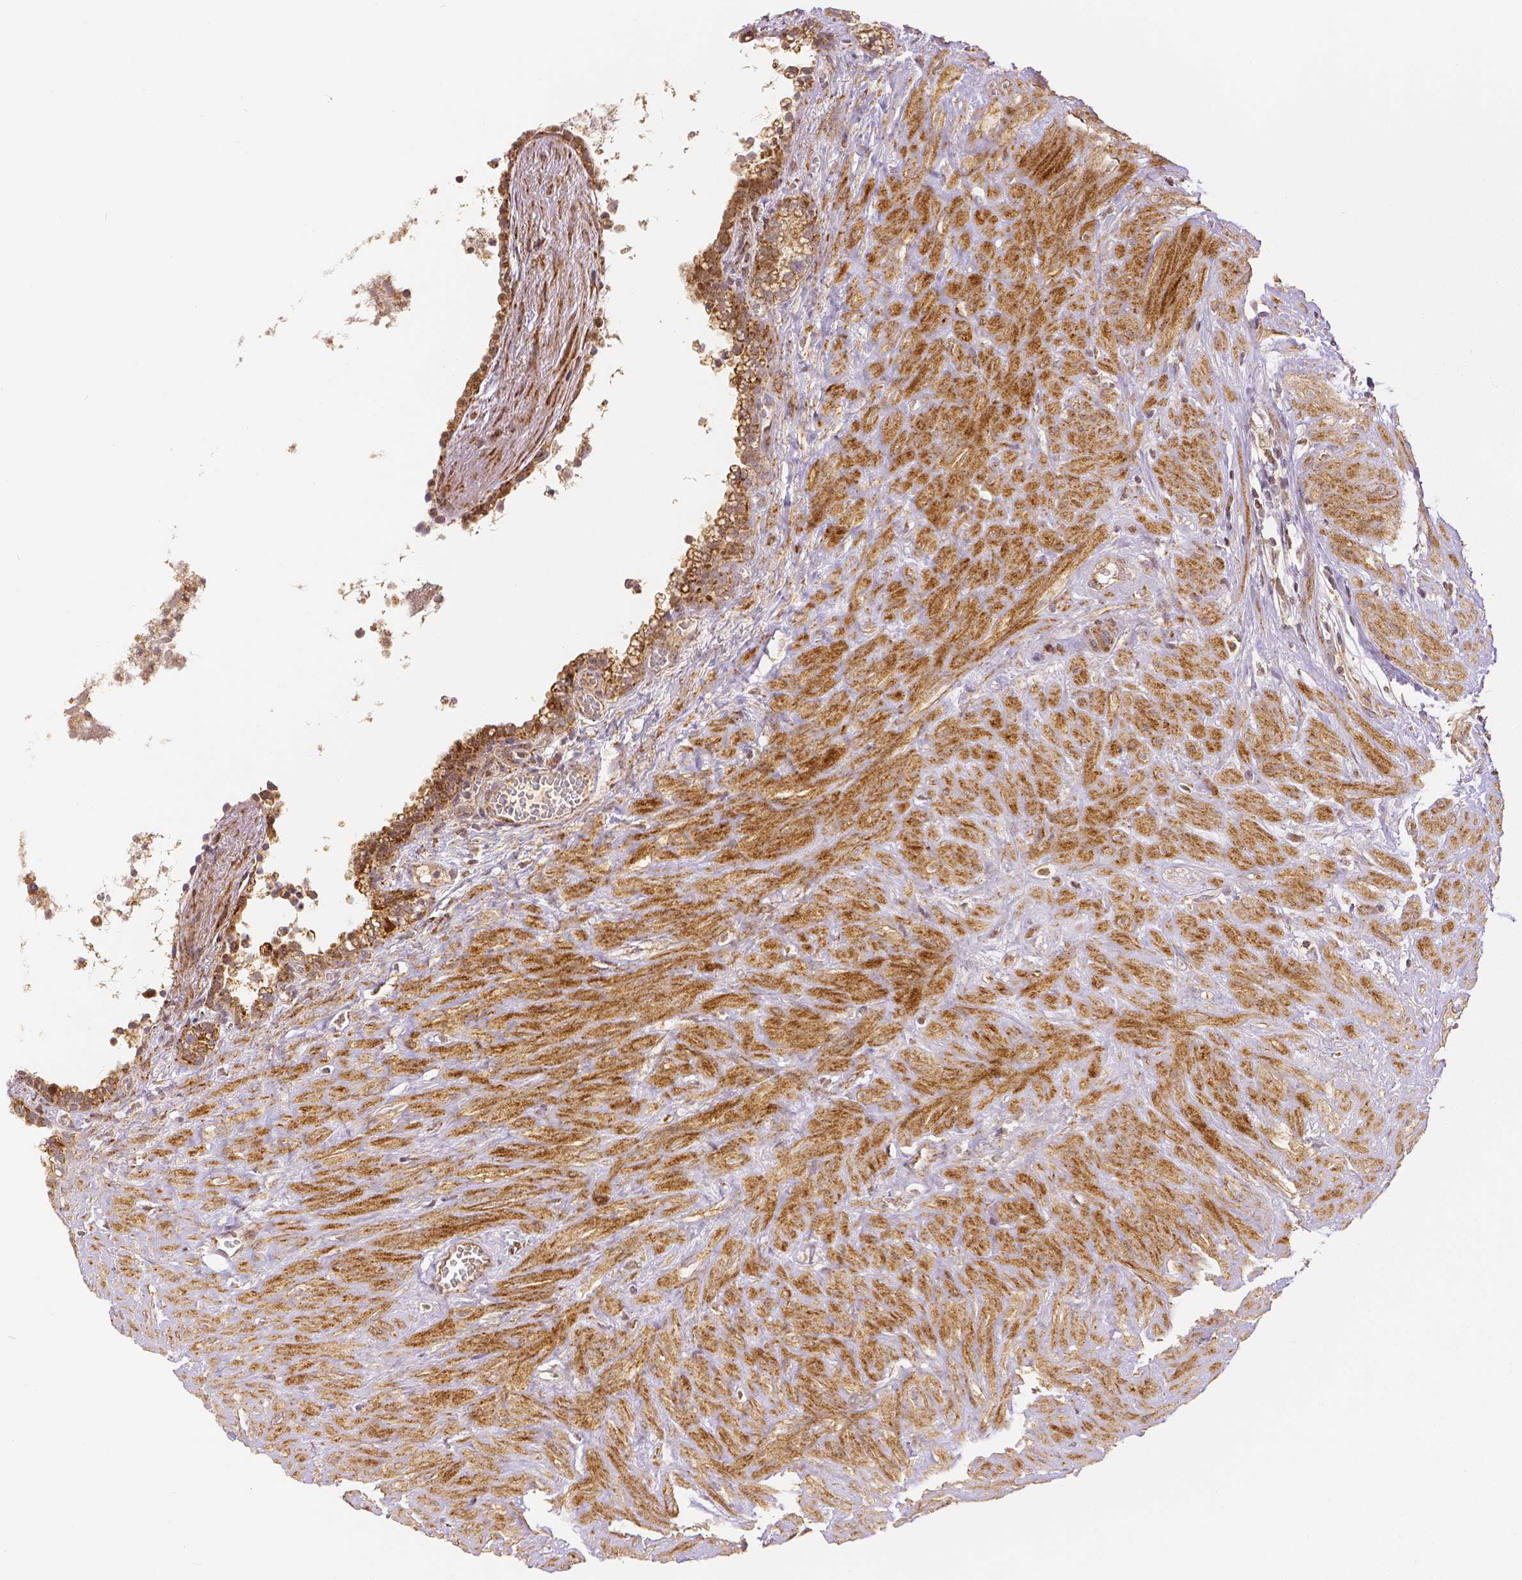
{"staining": {"intensity": "moderate", "quantity": ">75%", "location": "cytoplasmic/membranous,nuclear"}, "tissue": "seminal vesicle", "cell_type": "Glandular cells", "image_type": "normal", "snomed": [{"axis": "morphology", "description": "Normal tissue, NOS"}, {"axis": "topography", "description": "Seminal veicle"}], "caption": "This is a histology image of immunohistochemistry staining of benign seminal vesicle, which shows moderate expression in the cytoplasmic/membranous,nuclear of glandular cells.", "gene": "RHOT1", "patient": {"sex": "male", "age": 76}}